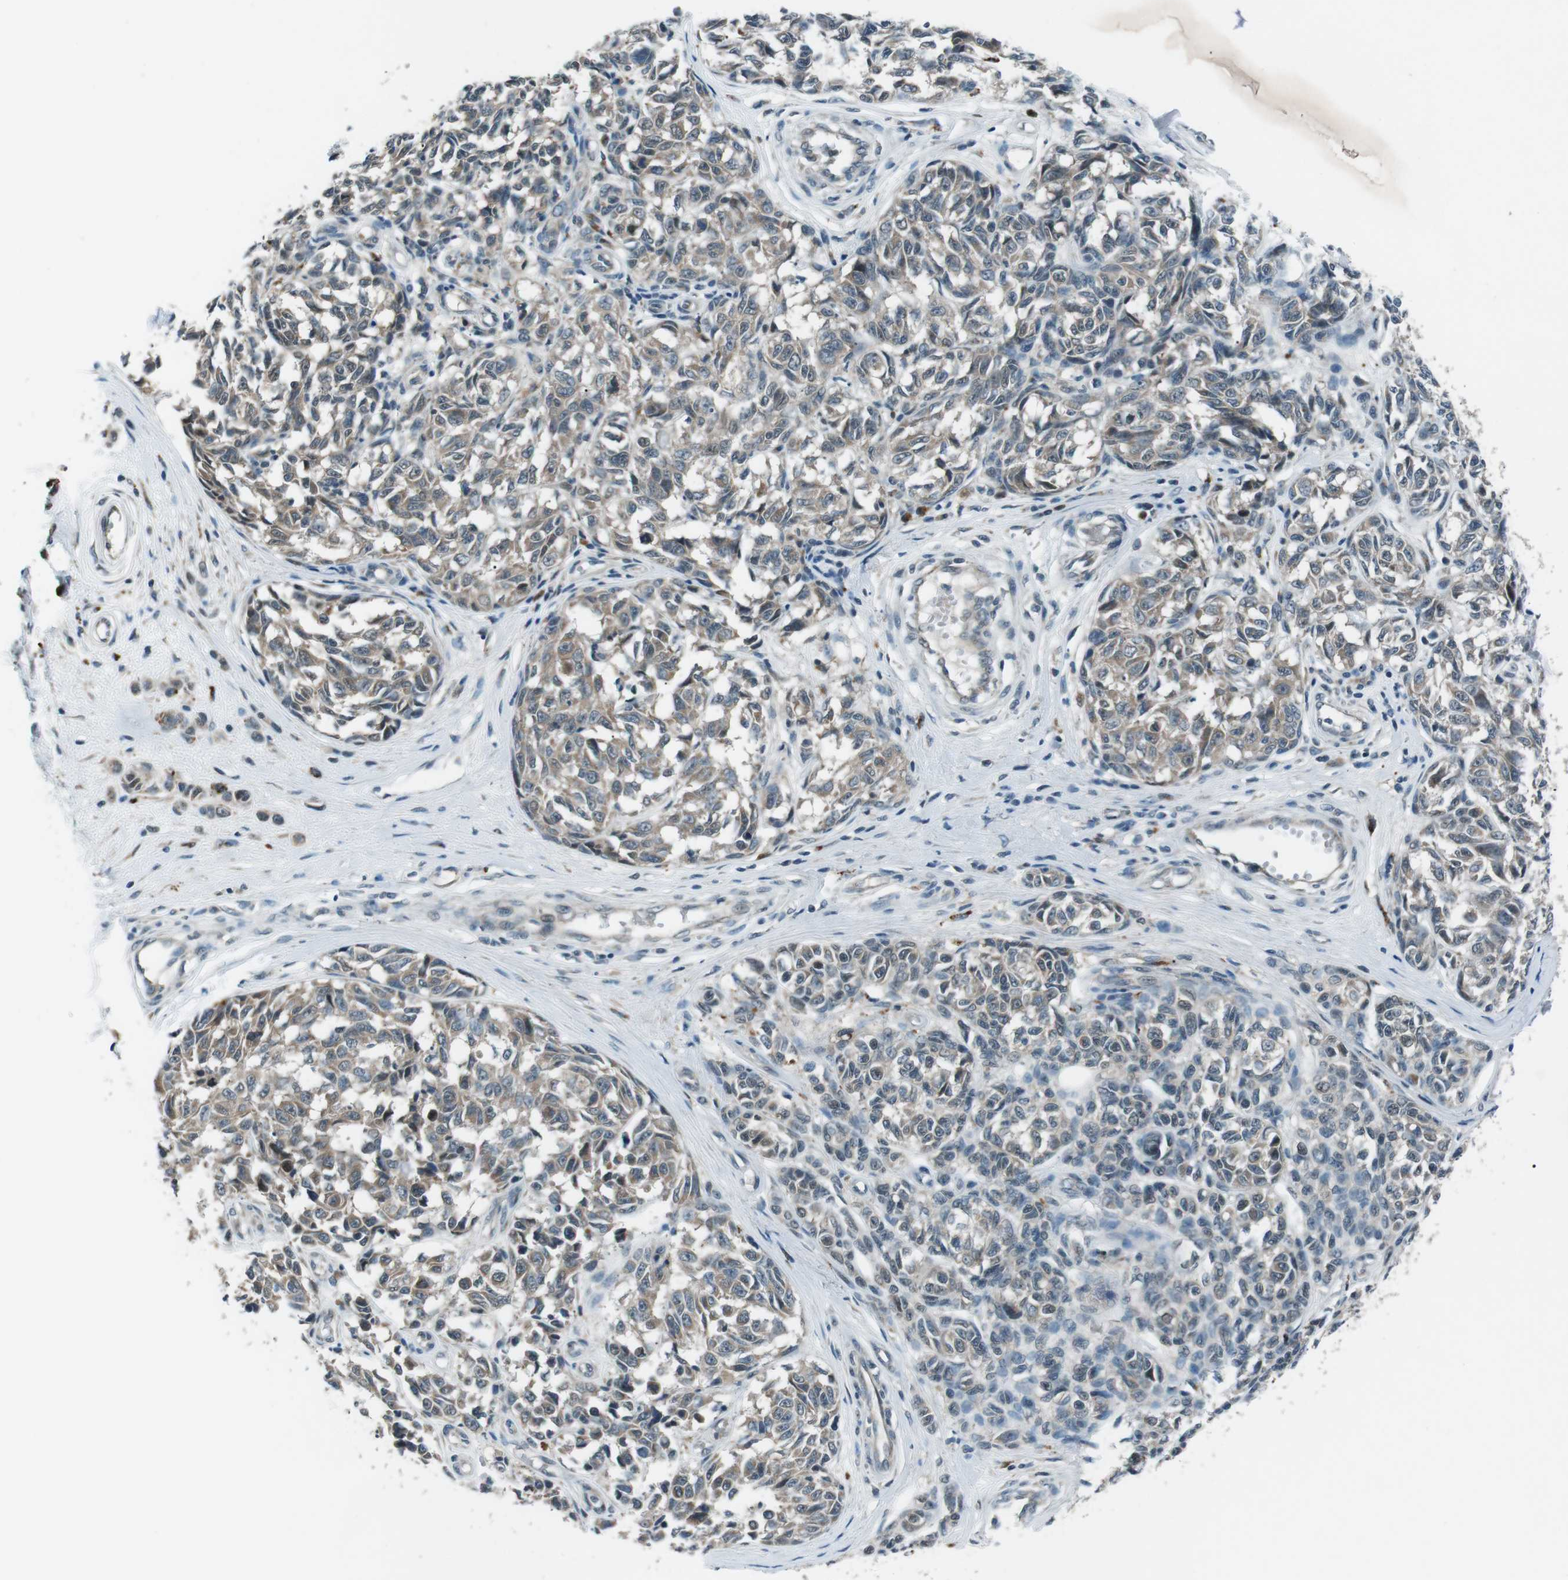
{"staining": {"intensity": "weak", "quantity": "25%-75%", "location": "cytoplasmic/membranous"}, "tissue": "melanoma", "cell_type": "Tumor cells", "image_type": "cancer", "snomed": [{"axis": "morphology", "description": "Malignant melanoma, NOS"}, {"axis": "topography", "description": "Skin"}], "caption": "This micrograph reveals IHC staining of melanoma, with low weak cytoplasmic/membranous staining in approximately 25%-75% of tumor cells.", "gene": "LRIG2", "patient": {"sex": "female", "age": 64}}